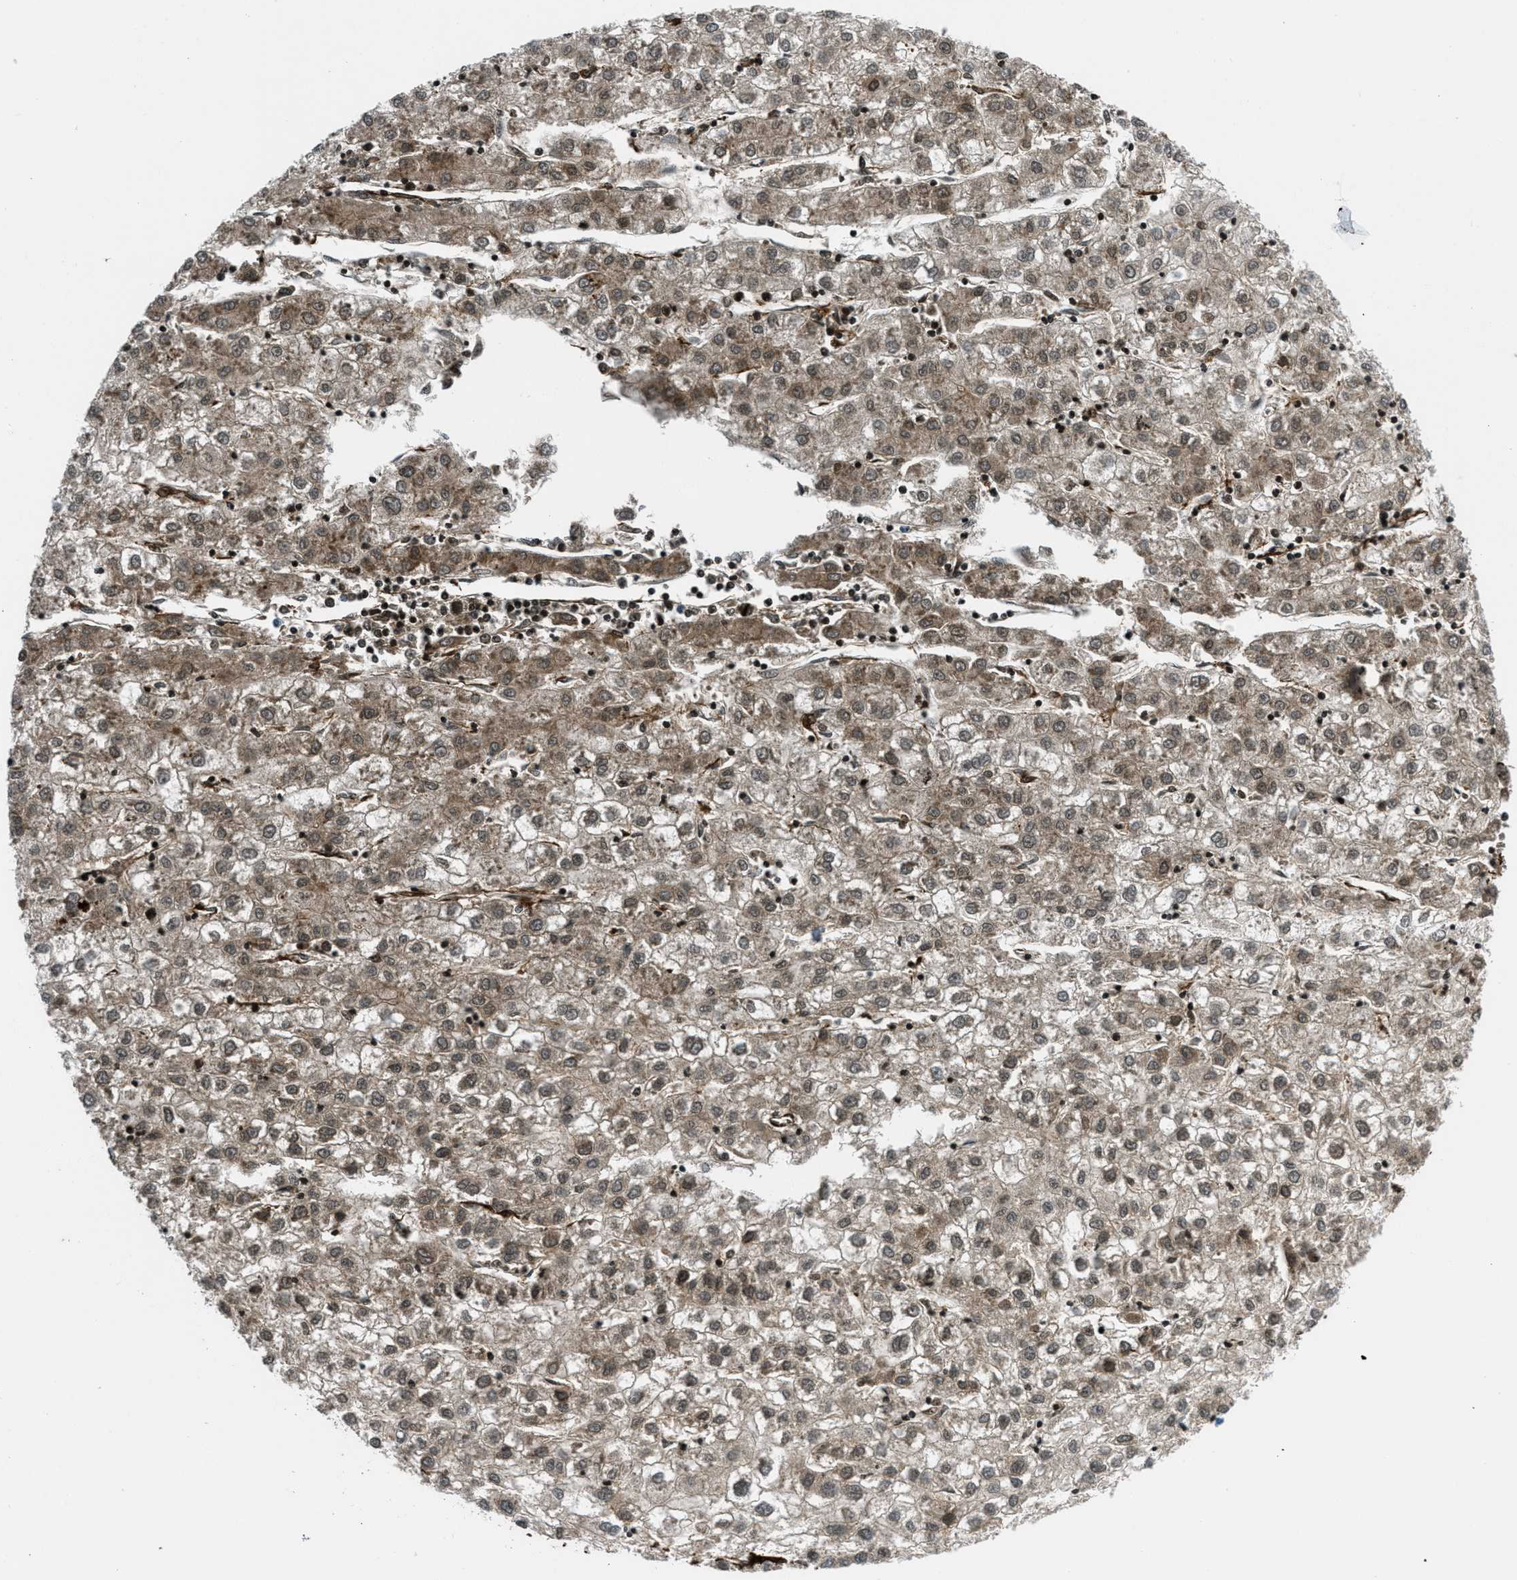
{"staining": {"intensity": "moderate", "quantity": ">75%", "location": "cytoplasmic/membranous,nuclear"}, "tissue": "liver cancer", "cell_type": "Tumor cells", "image_type": "cancer", "snomed": [{"axis": "morphology", "description": "Carcinoma, Hepatocellular, NOS"}, {"axis": "topography", "description": "Liver"}], "caption": "Liver hepatocellular carcinoma was stained to show a protein in brown. There is medium levels of moderate cytoplasmic/membranous and nuclear staining in approximately >75% of tumor cells.", "gene": "CALD1", "patient": {"sex": "male", "age": 72}}